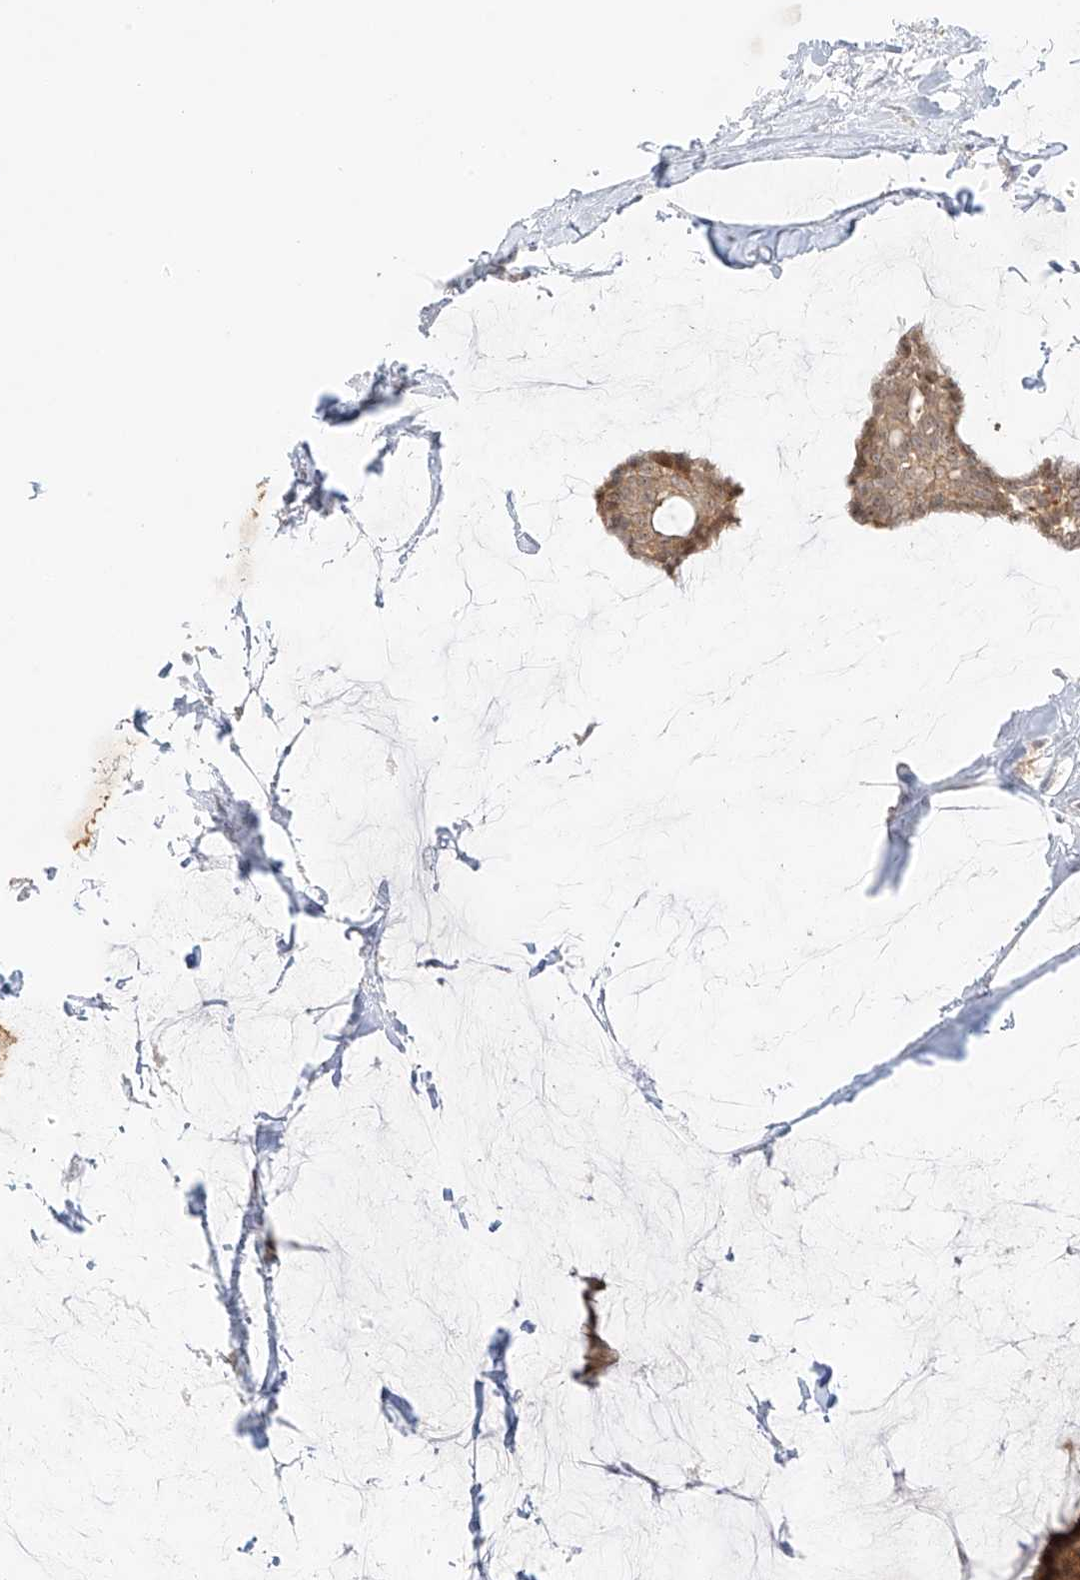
{"staining": {"intensity": "moderate", "quantity": ">75%", "location": "cytoplasmic/membranous"}, "tissue": "breast cancer", "cell_type": "Tumor cells", "image_type": "cancer", "snomed": [{"axis": "morphology", "description": "Duct carcinoma"}, {"axis": "topography", "description": "Breast"}], "caption": "Breast cancer stained with a brown dye displays moderate cytoplasmic/membranous positive staining in approximately >75% of tumor cells.", "gene": "MIPEP", "patient": {"sex": "female", "age": 93}}